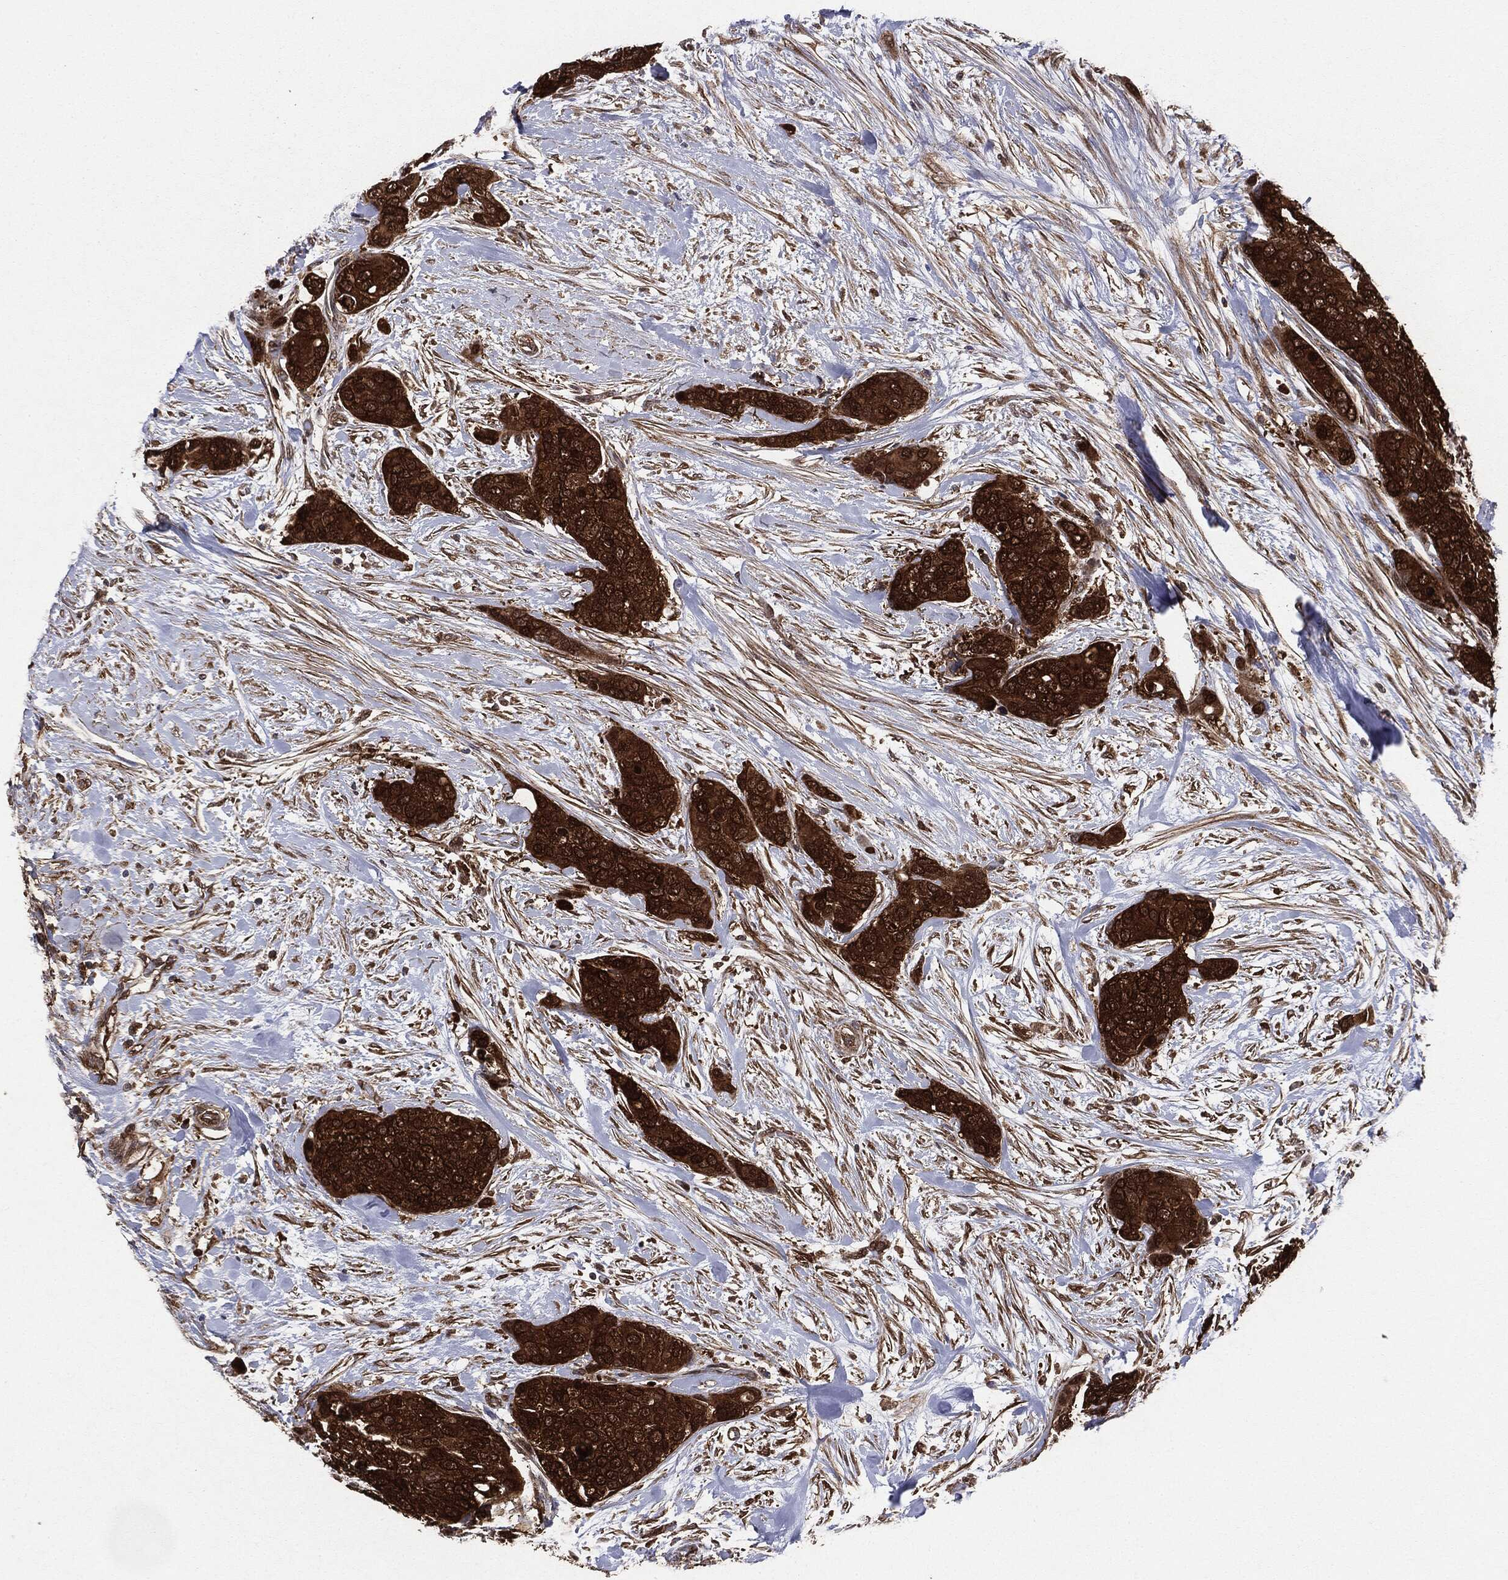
{"staining": {"intensity": "strong", "quantity": ">75%", "location": "cytoplasmic/membranous"}, "tissue": "urothelial cancer", "cell_type": "Tumor cells", "image_type": "cancer", "snomed": [{"axis": "morphology", "description": "Urothelial carcinoma, High grade"}, {"axis": "topography", "description": "Urinary bladder"}], "caption": "Immunohistochemical staining of human urothelial carcinoma (high-grade) exhibits high levels of strong cytoplasmic/membranous protein positivity in approximately >75% of tumor cells. The protein of interest is stained brown, and the nuclei are stained in blue (DAB (3,3'-diaminobenzidine) IHC with brightfield microscopy, high magnification).", "gene": "NME1", "patient": {"sex": "male", "age": 77}}